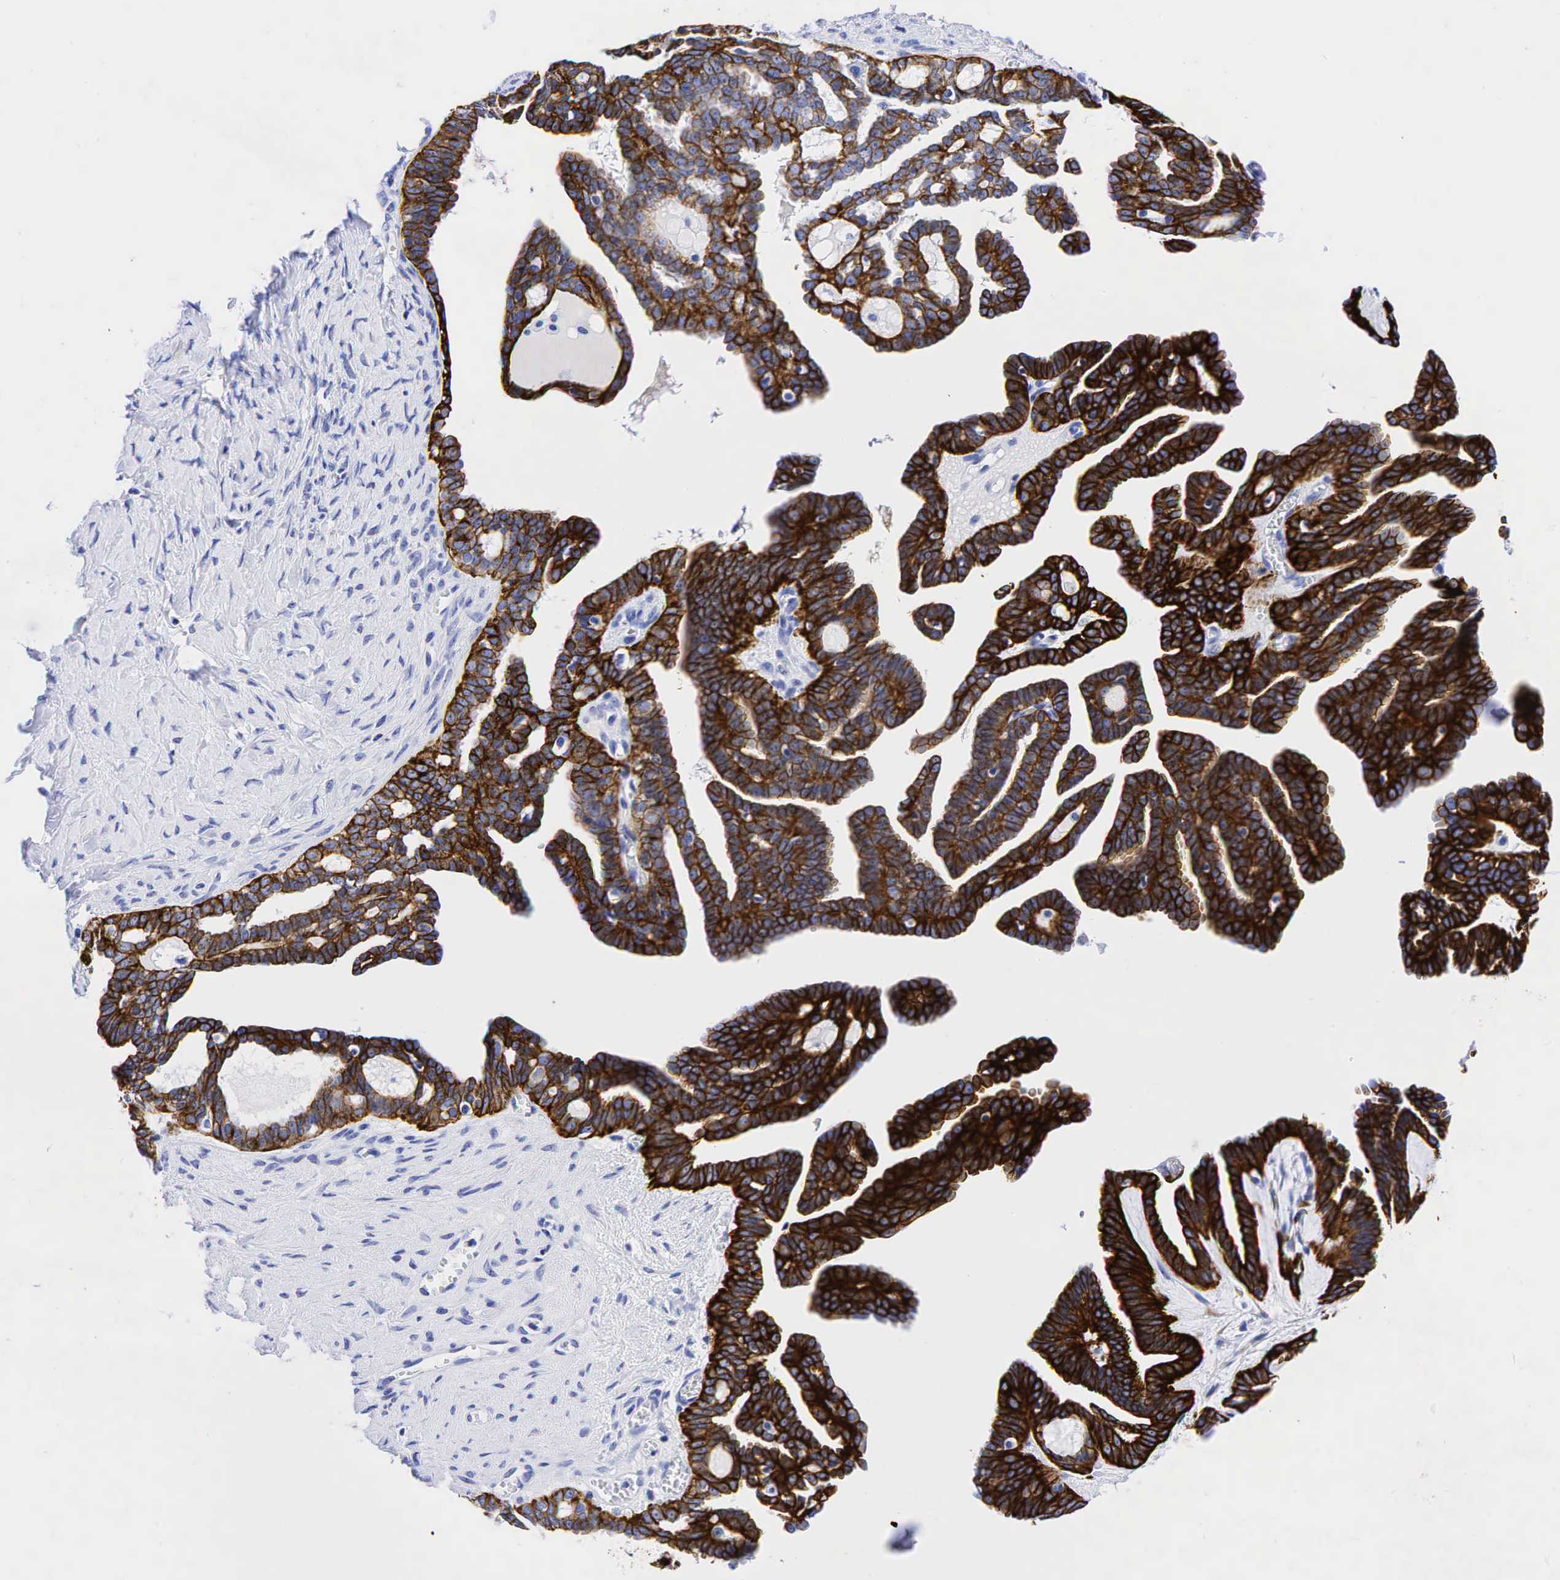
{"staining": {"intensity": "strong", "quantity": ">75%", "location": "cytoplasmic/membranous"}, "tissue": "ovarian cancer", "cell_type": "Tumor cells", "image_type": "cancer", "snomed": [{"axis": "morphology", "description": "Cystadenocarcinoma, serous, NOS"}, {"axis": "topography", "description": "Ovary"}], "caption": "Ovarian serous cystadenocarcinoma was stained to show a protein in brown. There is high levels of strong cytoplasmic/membranous positivity in approximately >75% of tumor cells.", "gene": "KRT18", "patient": {"sex": "female", "age": 71}}